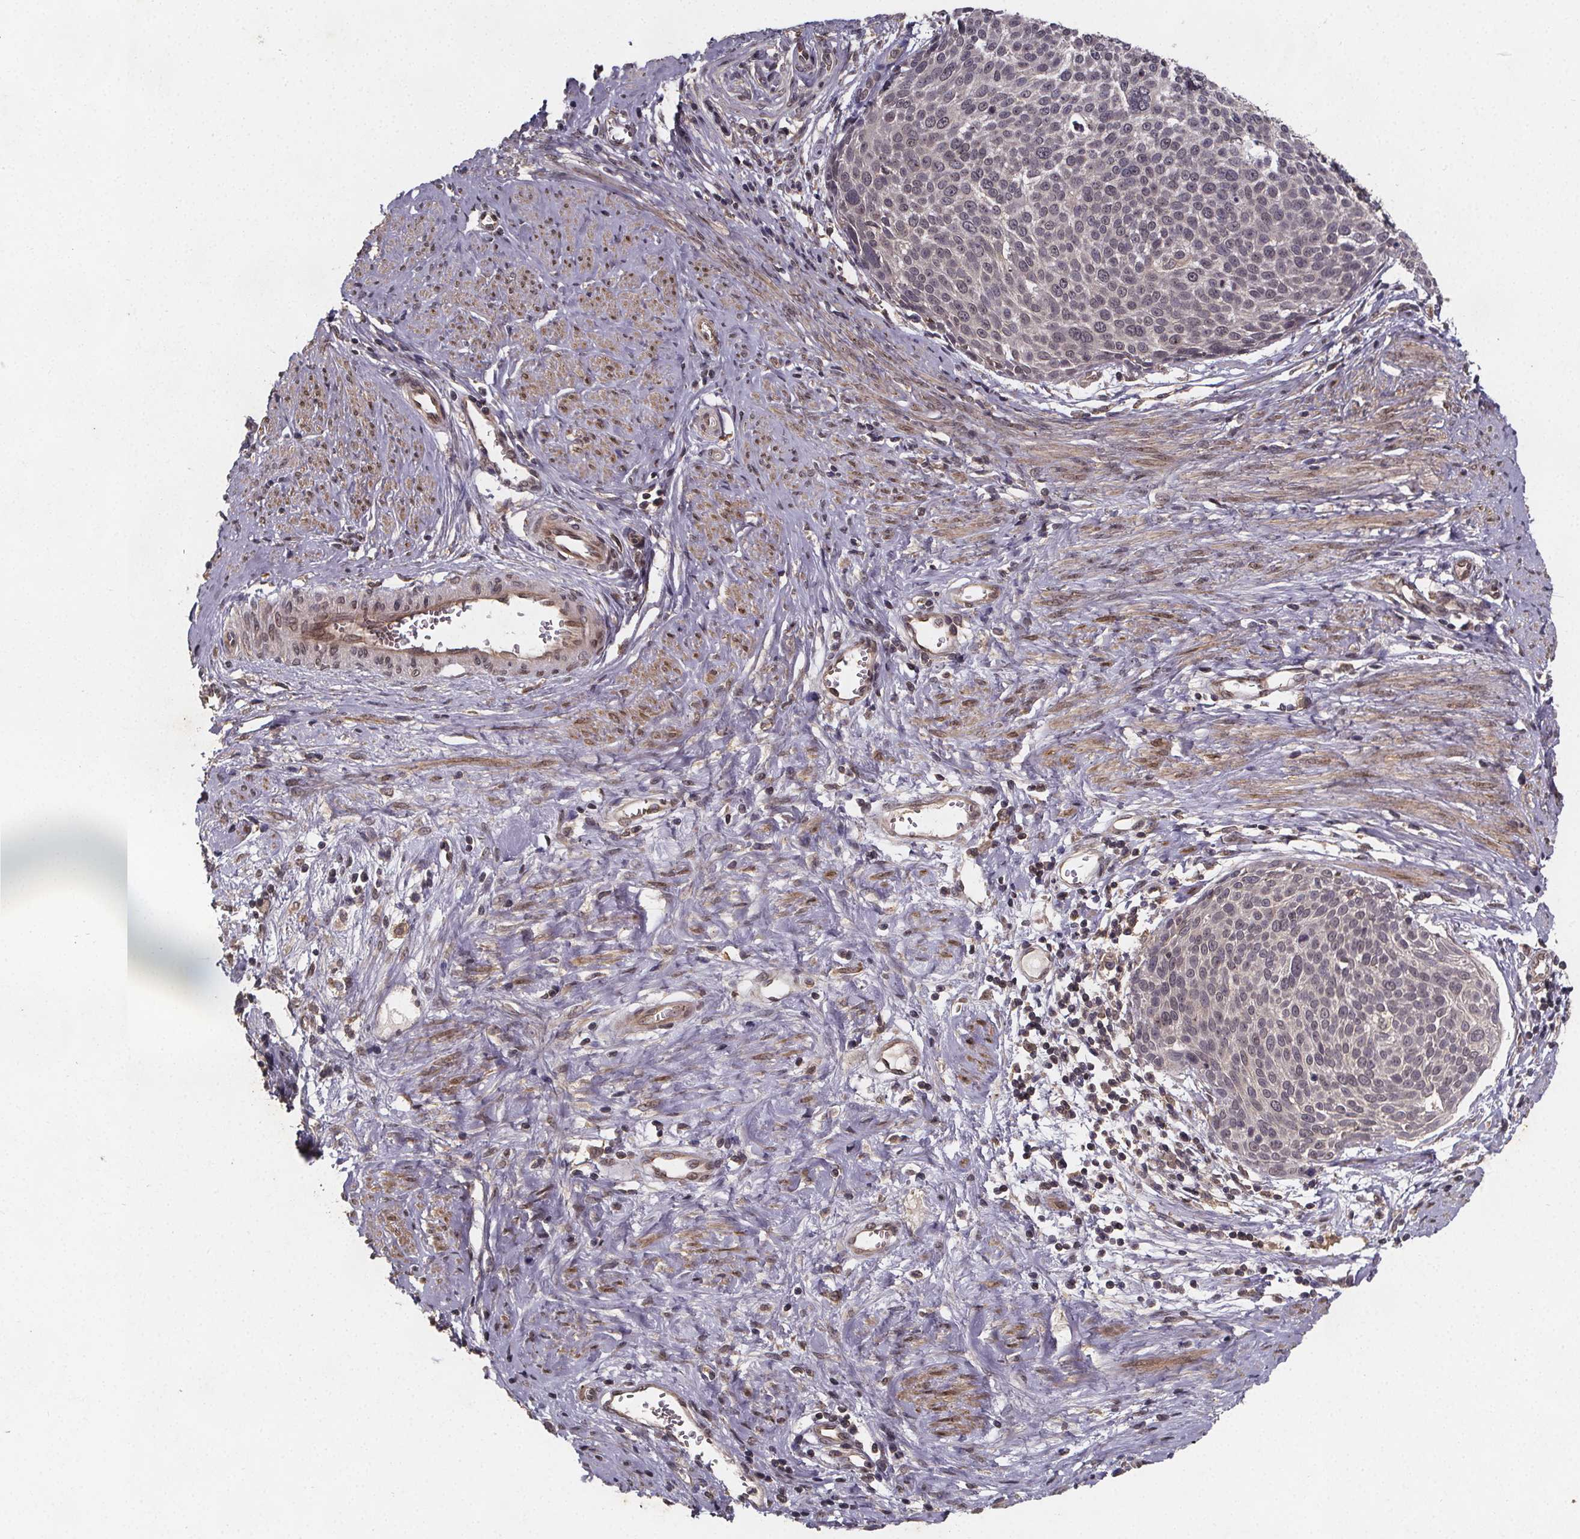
{"staining": {"intensity": "weak", "quantity": "25%-75%", "location": "nuclear"}, "tissue": "cervical cancer", "cell_type": "Tumor cells", "image_type": "cancer", "snomed": [{"axis": "morphology", "description": "Squamous cell carcinoma, NOS"}, {"axis": "topography", "description": "Cervix"}], "caption": "Immunohistochemical staining of squamous cell carcinoma (cervical) displays low levels of weak nuclear protein expression in about 25%-75% of tumor cells.", "gene": "PIERCE2", "patient": {"sex": "female", "age": 39}}